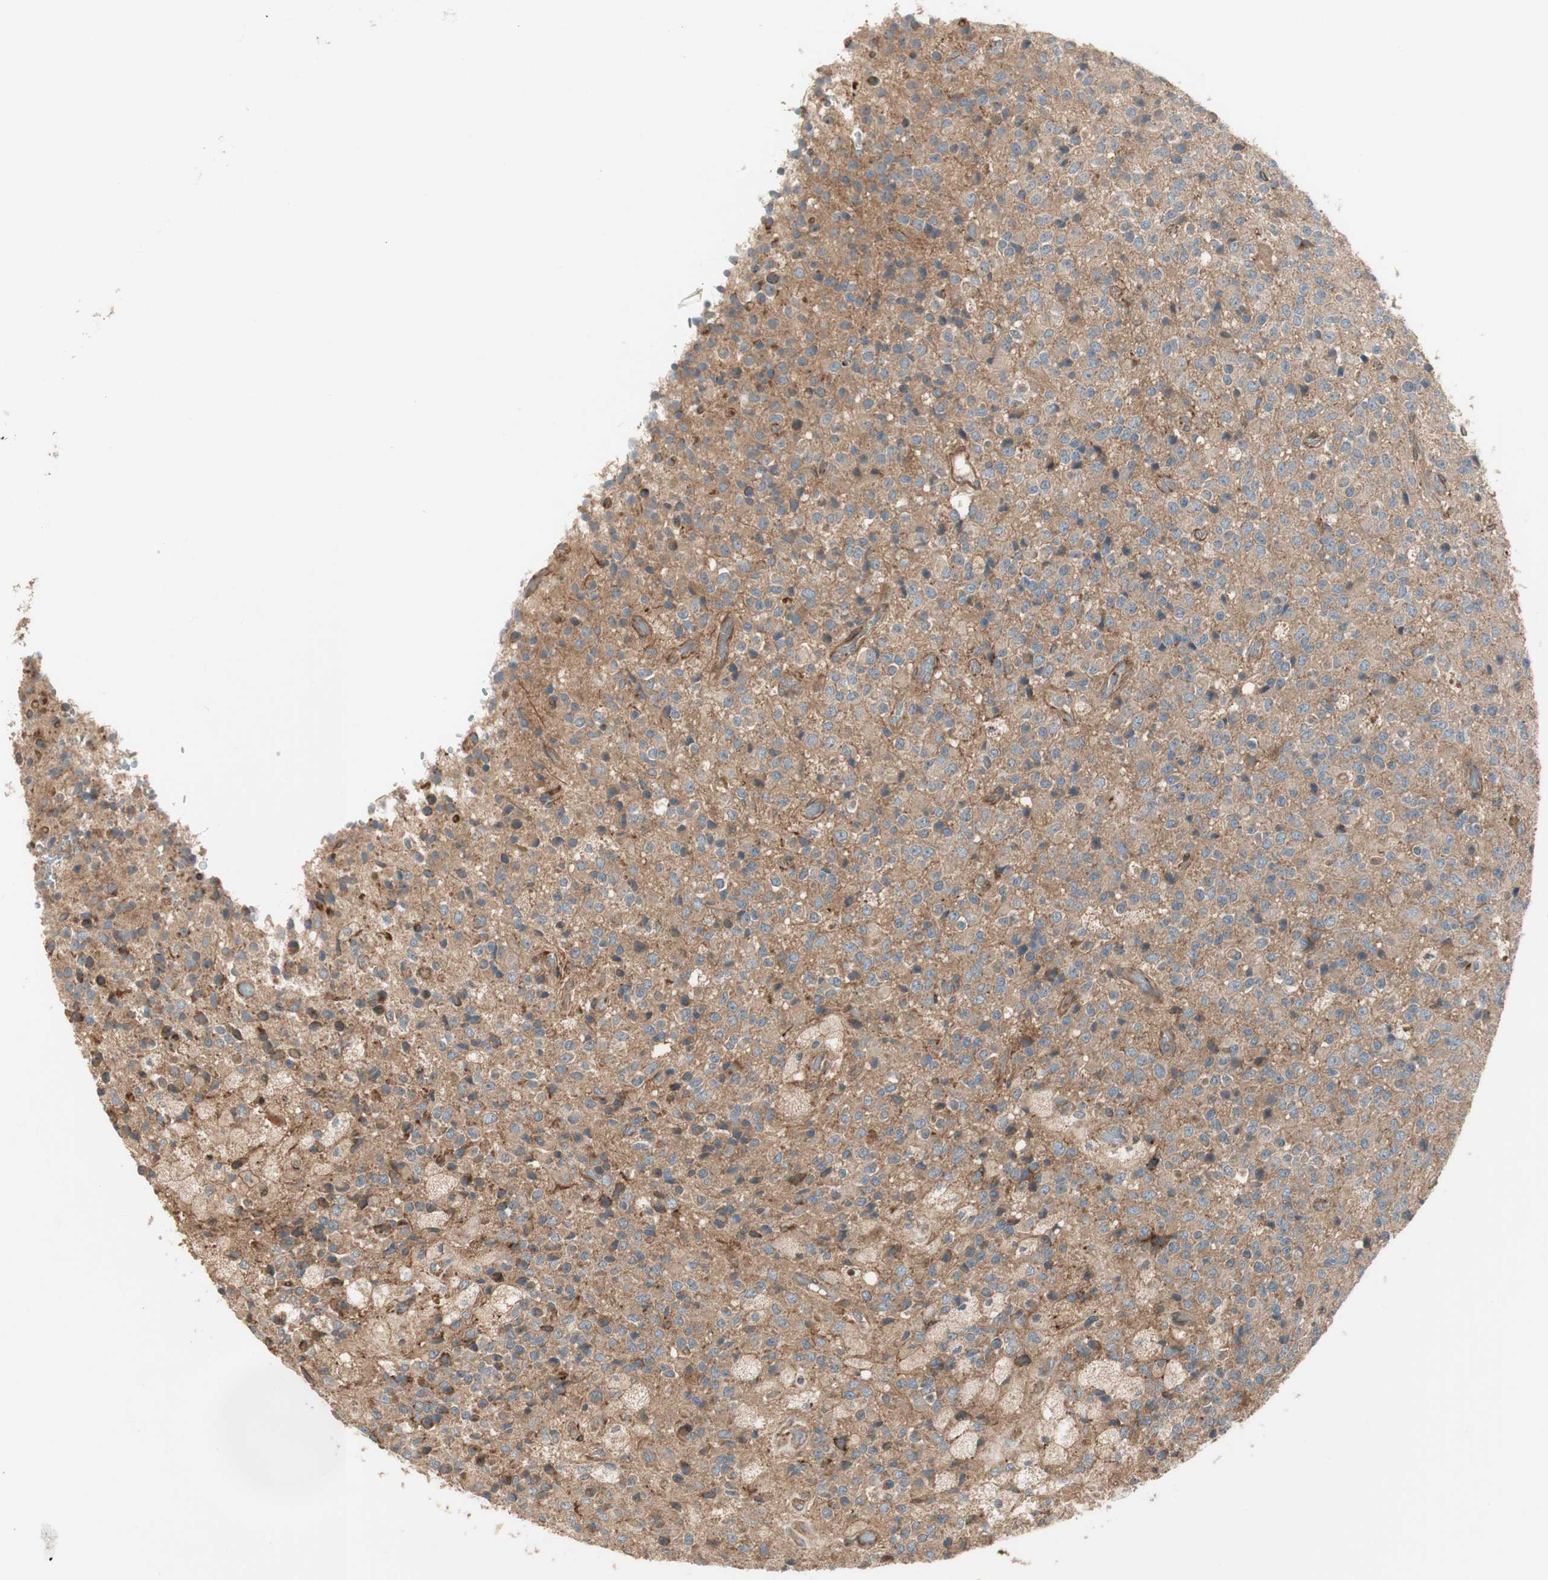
{"staining": {"intensity": "strong", "quantity": "25%-75%", "location": "cytoplasmic/membranous"}, "tissue": "glioma", "cell_type": "Tumor cells", "image_type": "cancer", "snomed": [{"axis": "morphology", "description": "Glioma, malignant, High grade"}, {"axis": "topography", "description": "pancreas cauda"}], "caption": "Strong cytoplasmic/membranous protein positivity is present in about 25%-75% of tumor cells in malignant glioma (high-grade).", "gene": "PRKG1", "patient": {"sex": "male", "age": 60}}